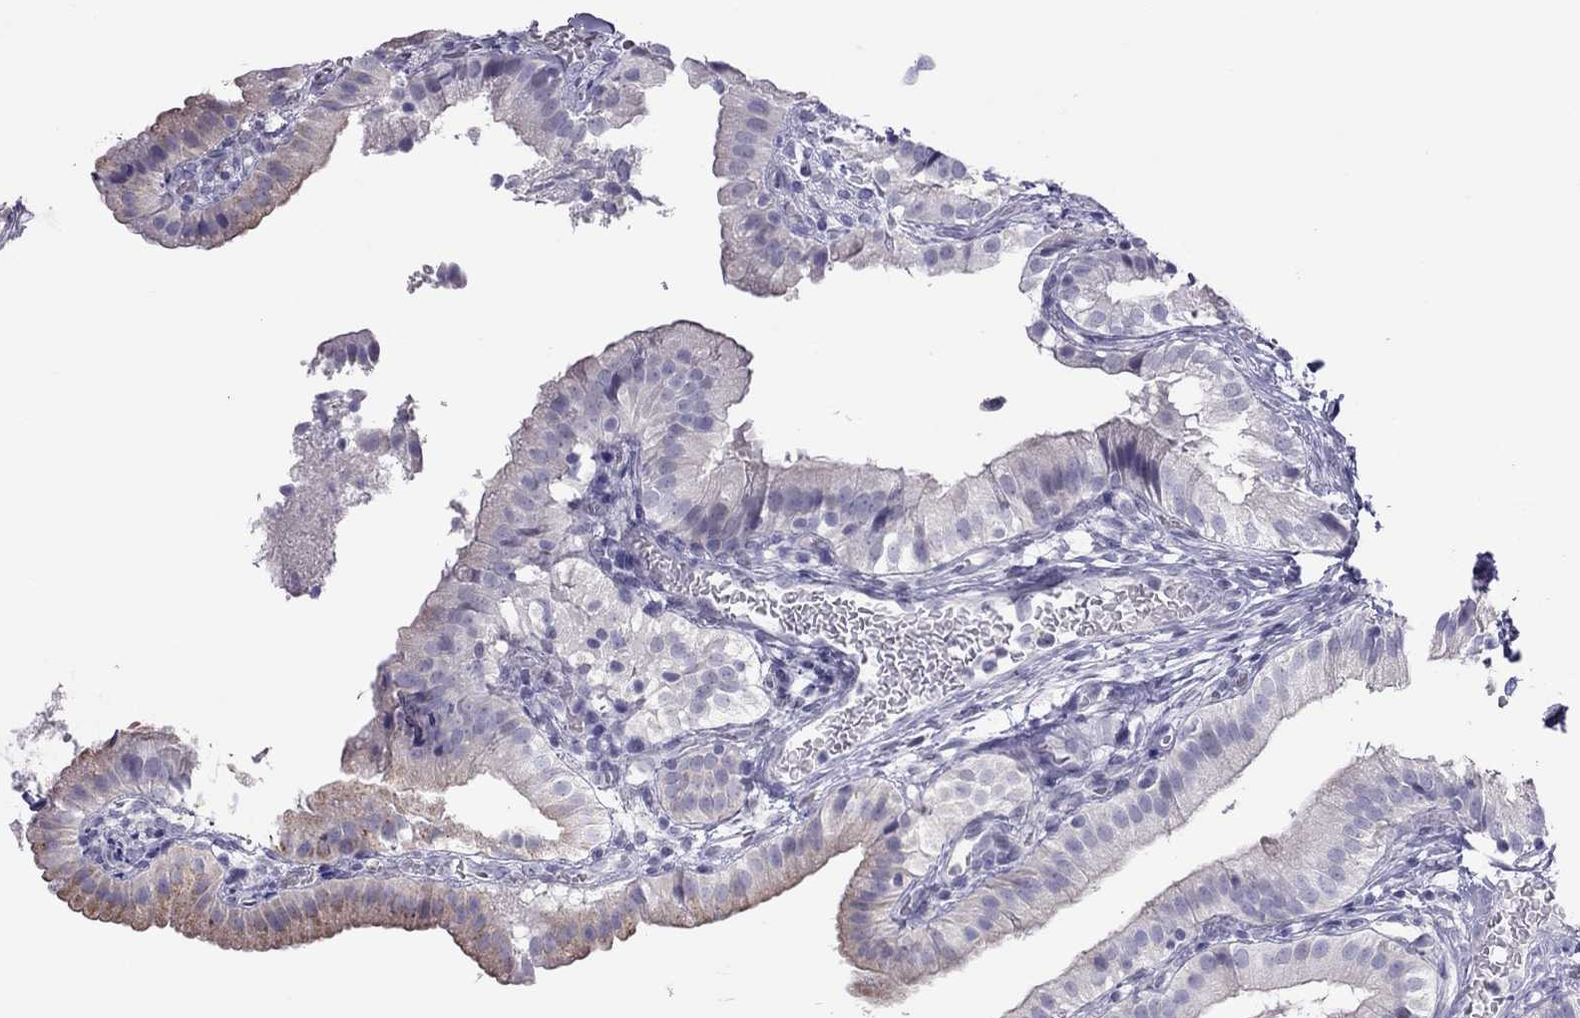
{"staining": {"intensity": "moderate", "quantity": "<25%", "location": "cytoplasmic/membranous"}, "tissue": "gallbladder", "cell_type": "Glandular cells", "image_type": "normal", "snomed": [{"axis": "morphology", "description": "Normal tissue, NOS"}, {"axis": "topography", "description": "Gallbladder"}], "caption": "DAB (3,3'-diaminobenzidine) immunohistochemical staining of unremarkable gallbladder demonstrates moderate cytoplasmic/membranous protein staining in approximately <25% of glandular cells.", "gene": "TEX14", "patient": {"sex": "female", "age": 47}}